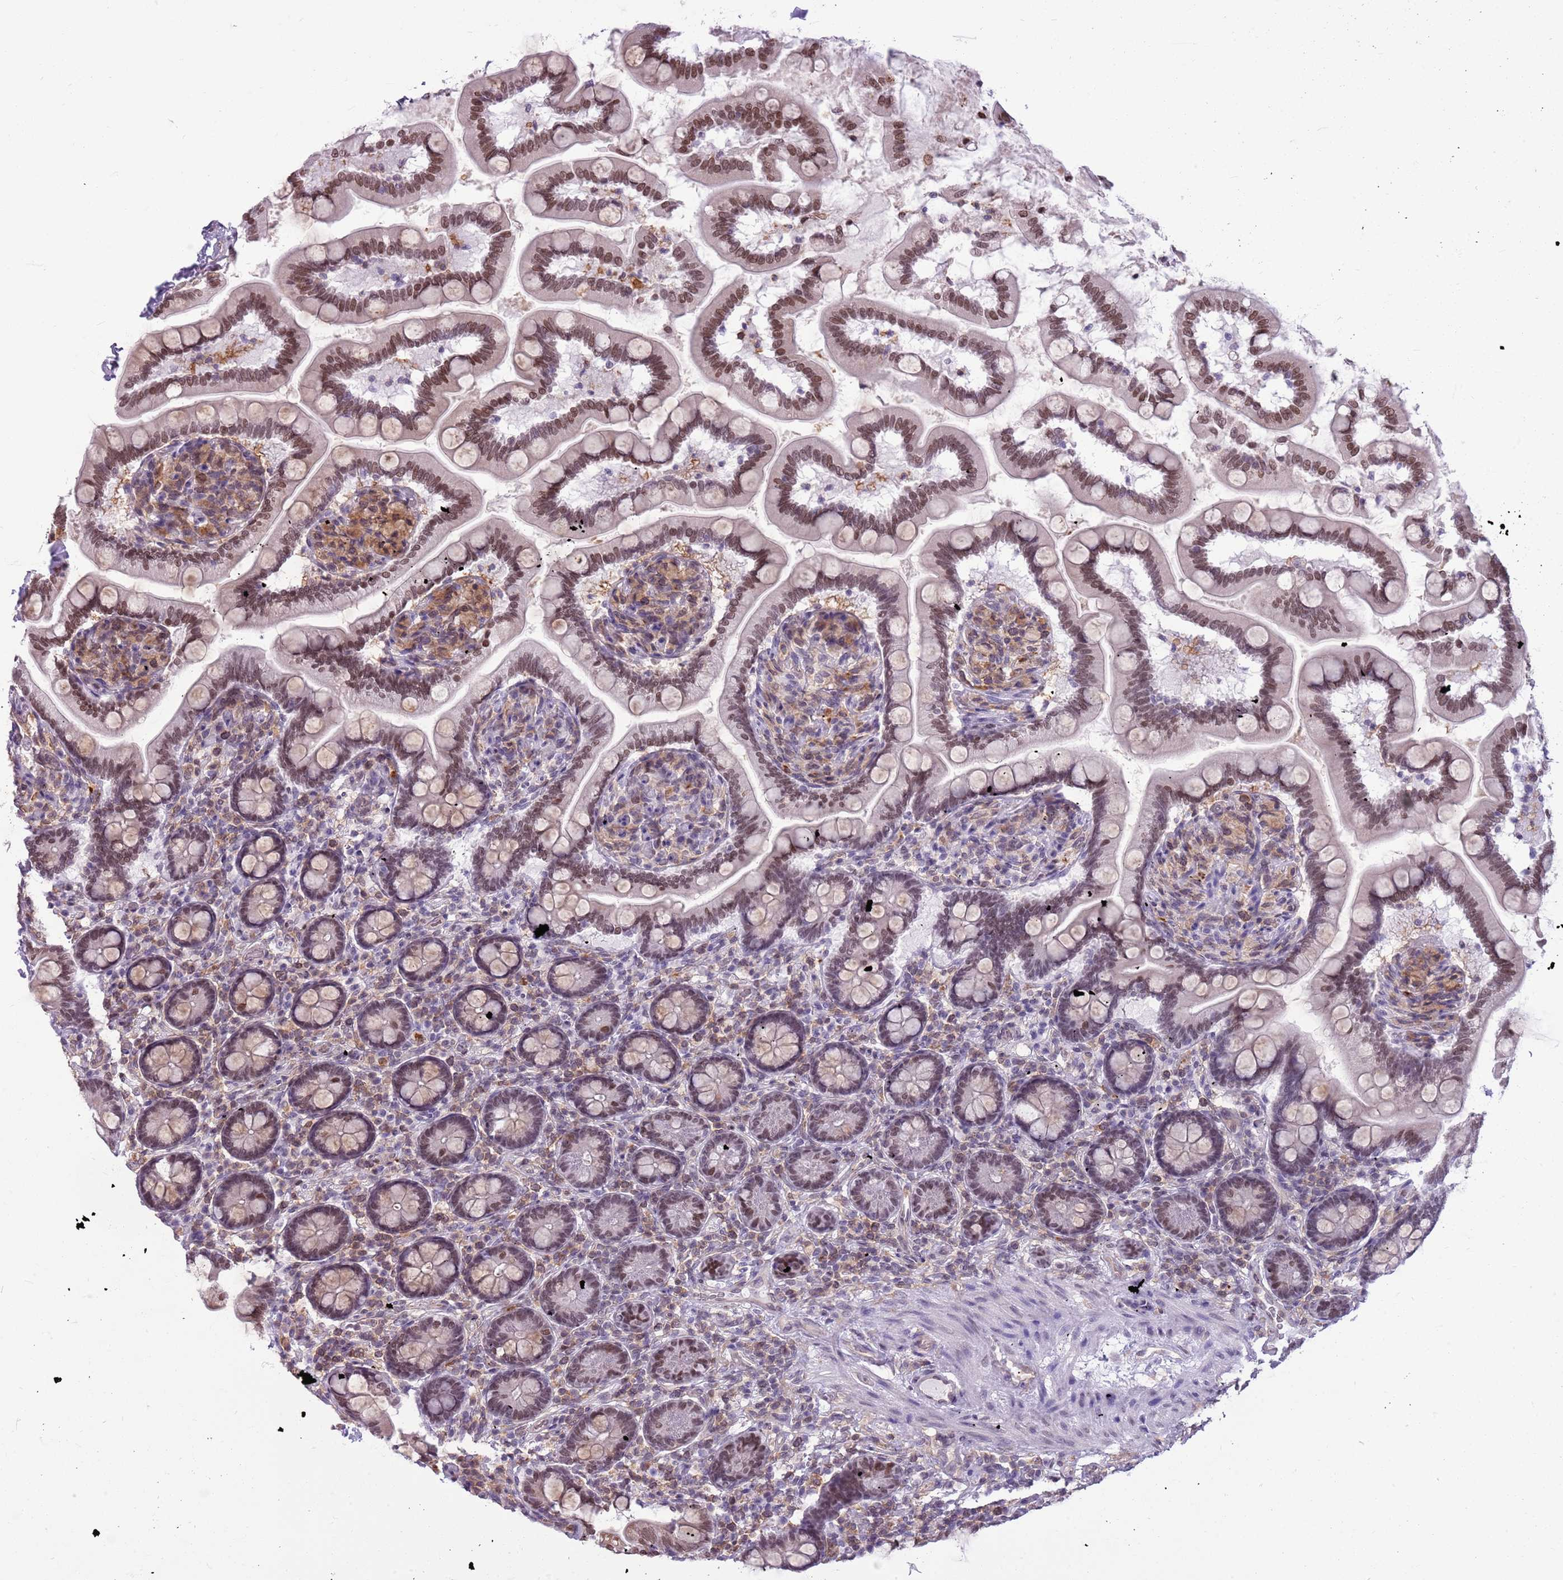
{"staining": {"intensity": "moderate", "quantity": ">75%", "location": "nuclear"}, "tissue": "small intestine", "cell_type": "Glandular cells", "image_type": "normal", "snomed": [{"axis": "morphology", "description": "Normal tissue, NOS"}, {"axis": "topography", "description": "Small intestine"}], "caption": "Glandular cells display moderate nuclear staining in about >75% of cells in unremarkable small intestine. The protein is stained brown, and the nuclei are stained in blue (DAB (3,3'-diaminobenzidine) IHC with brightfield microscopy, high magnification).", "gene": "DHX32", "patient": {"sex": "female", "age": 64}}